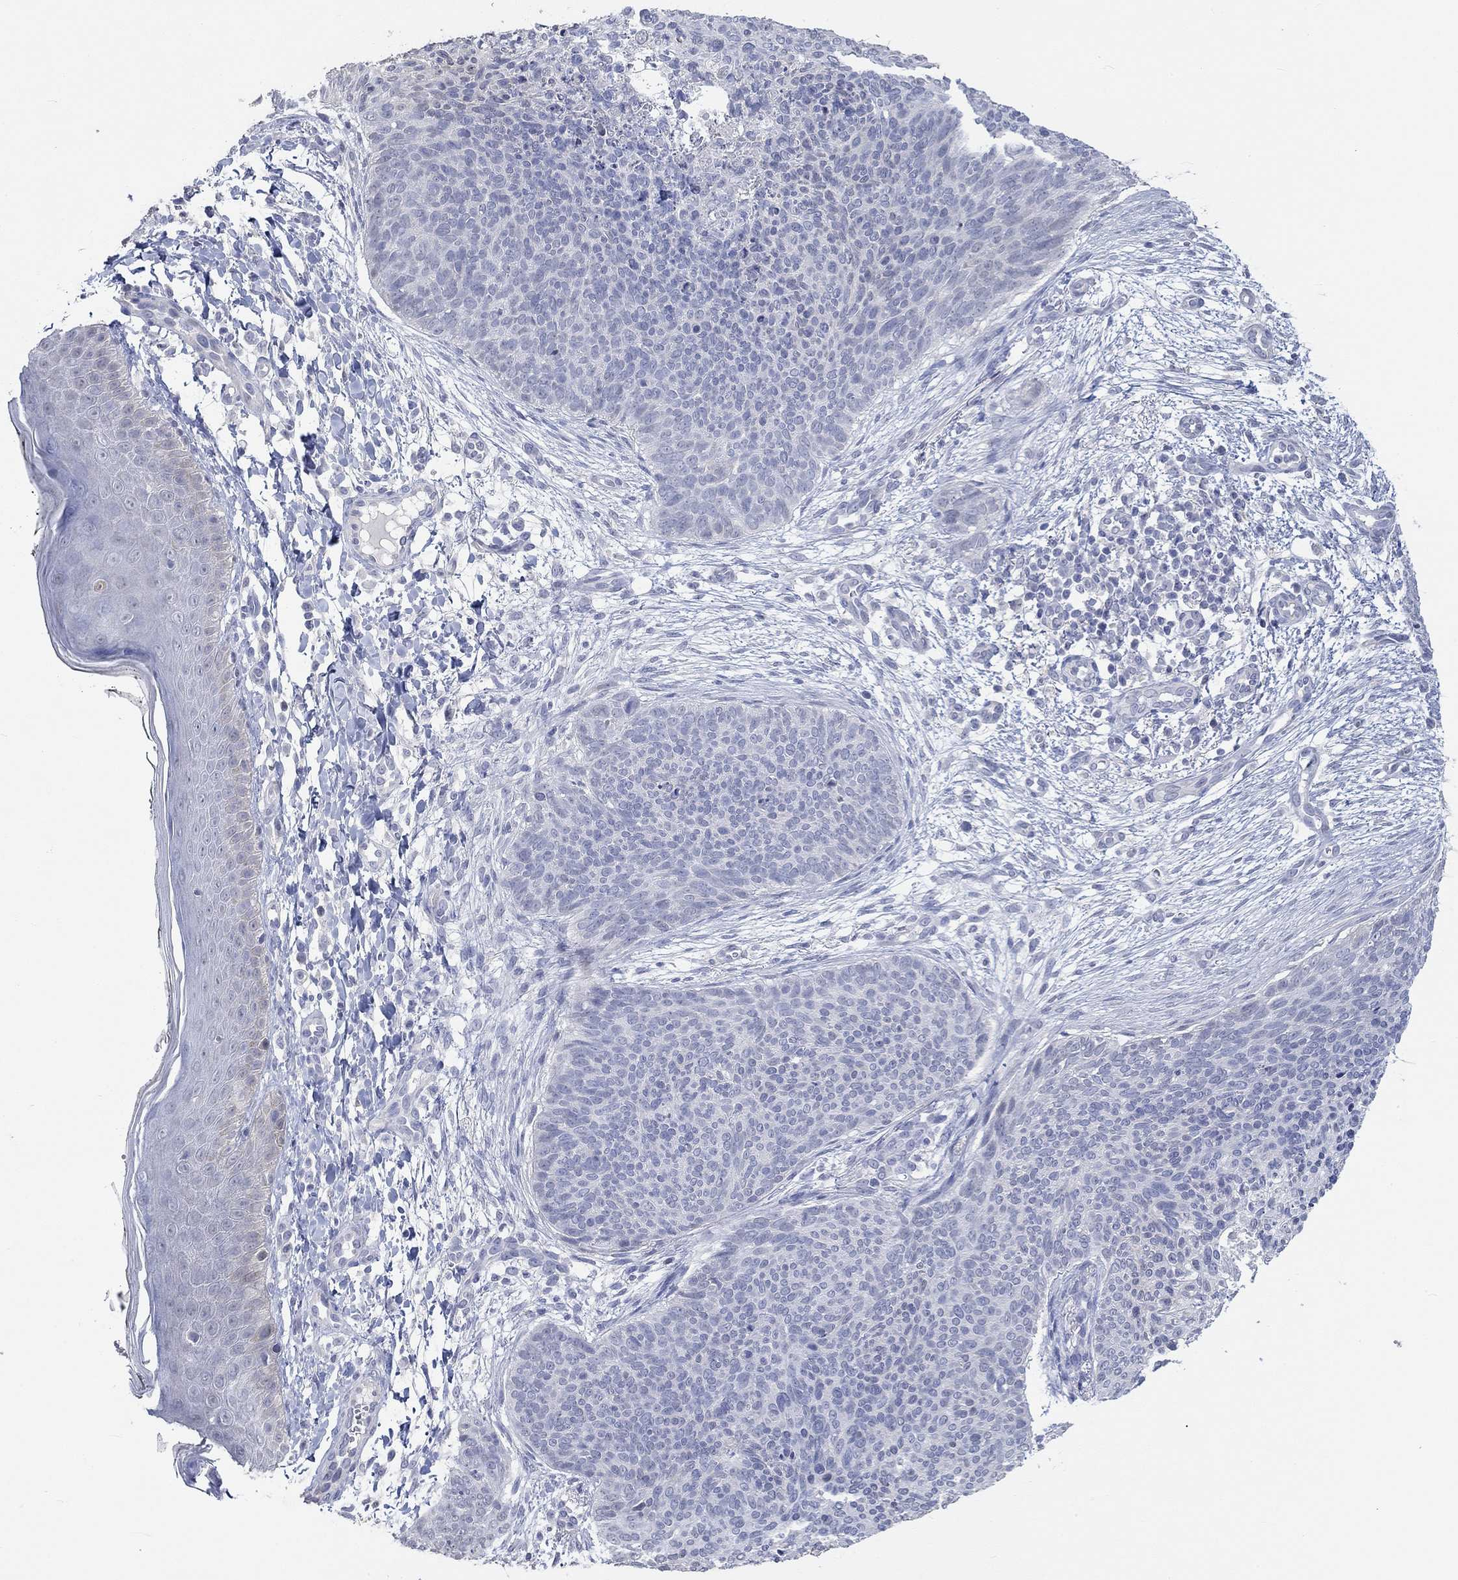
{"staining": {"intensity": "negative", "quantity": "none", "location": "none"}, "tissue": "skin cancer", "cell_type": "Tumor cells", "image_type": "cancer", "snomed": [{"axis": "morphology", "description": "Basal cell carcinoma"}, {"axis": "topography", "description": "Skin"}], "caption": "This is an IHC photomicrograph of skin basal cell carcinoma. There is no staining in tumor cells.", "gene": "PNMA5", "patient": {"sex": "male", "age": 64}}